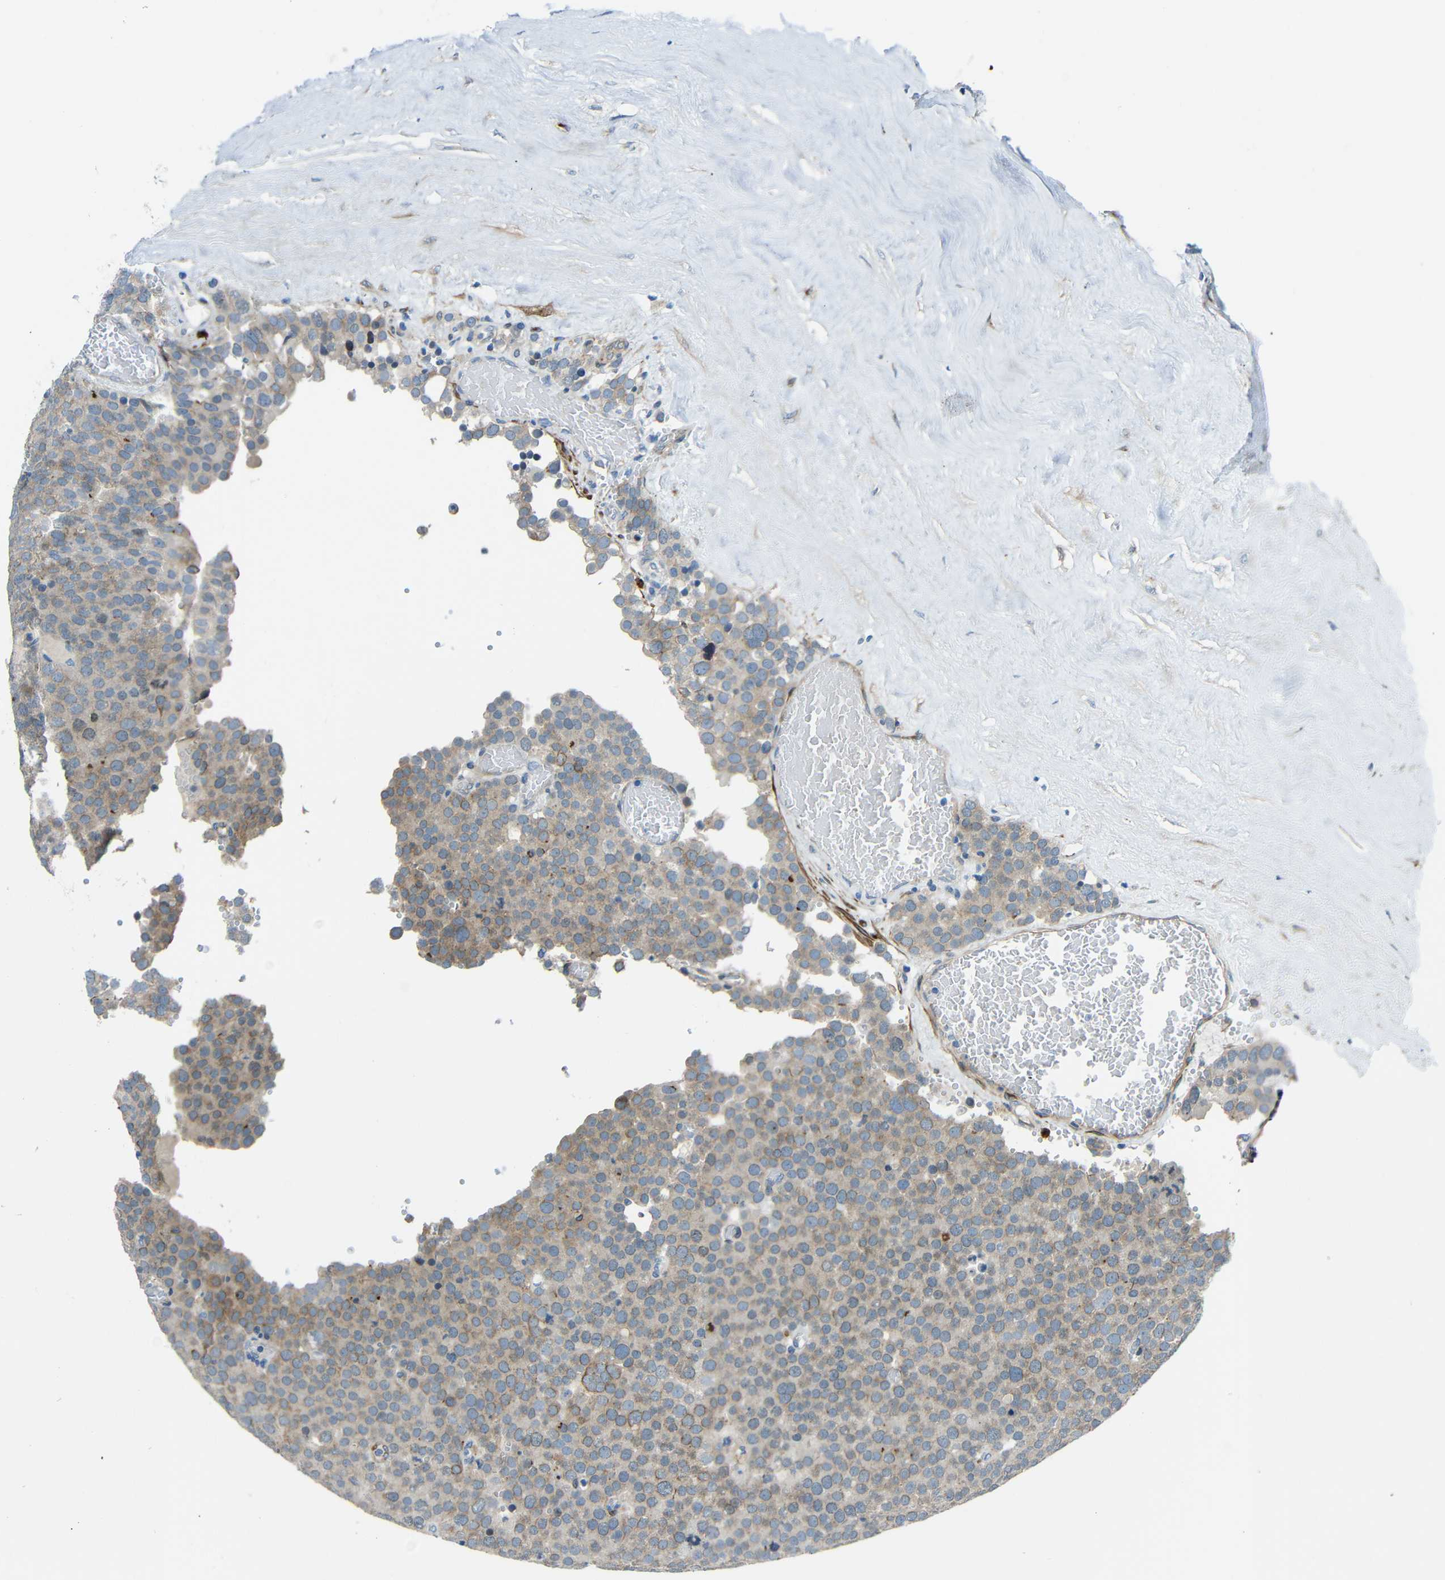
{"staining": {"intensity": "weak", "quantity": "25%-75%", "location": "cytoplasmic/membranous"}, "tissue": "testis cancer", "cell_type": "Tumor cells", "image_type": "cancer", "snomed": [{"axis": "morphology", "description": "Normal tissue, NOS"}, {"axis": "morphology", "description": "Seminoma, NOS"}, {"axis": "topography", "description": "Testis"}], "caption": "Immunohistochemical staining of human testis cancer (seminoma) displays weak cytoplasmic/membranous protein positivity in about 25%-75% of tumor cells.", "gene": "DCLK1", "patient": {"sex": "male", "age": 71}}